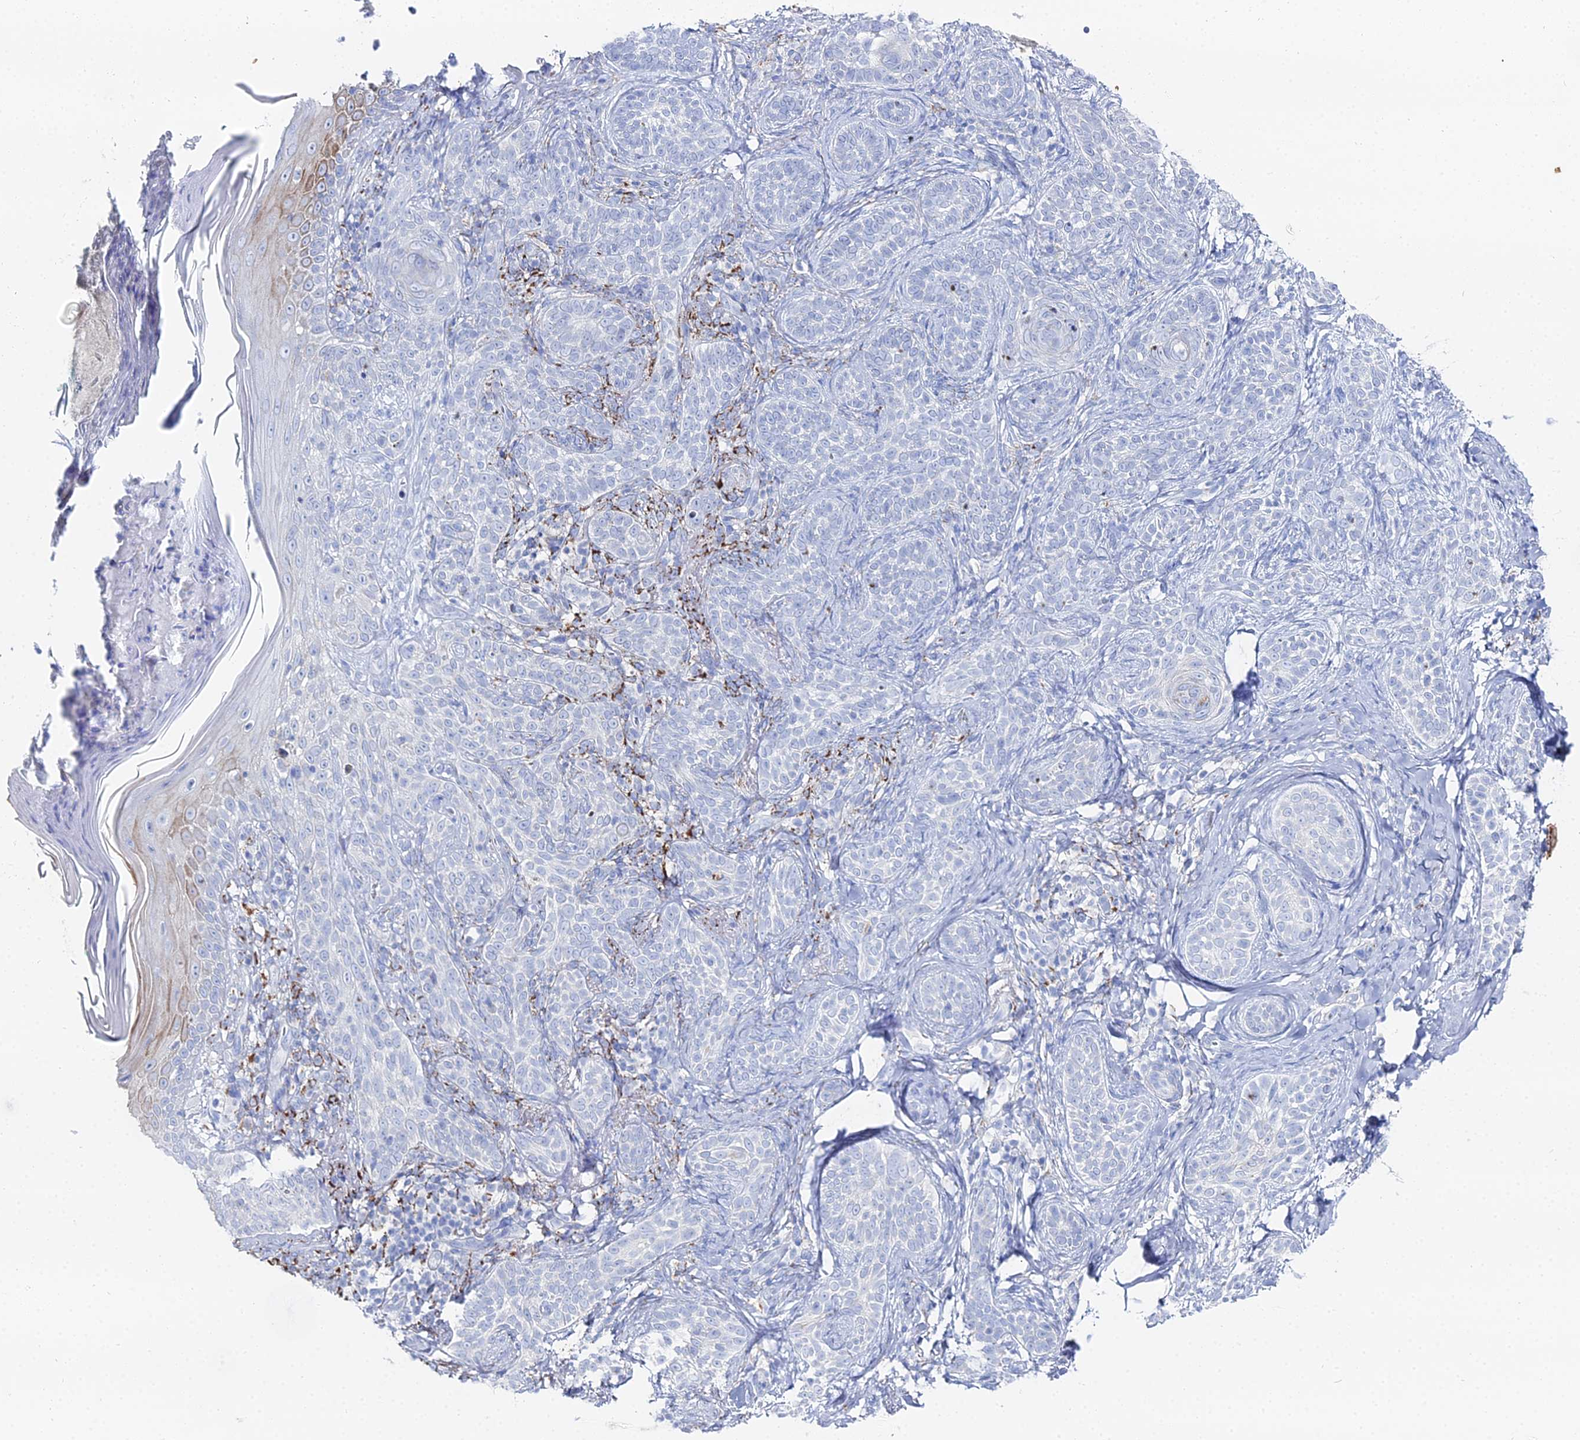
{"staining": {"intensity": "negative", "quantity": "none", "location": "none"}, "tissue": "skin cancer", "cell_type": "Tumor cells", "image_type": "cancer", "snomed": [{"axis": "morphology", "description": "Basal cell carcinoma"}, {"axis": "topography", "description": "Skin"}], "caption": "DAB immunohistochemical staining of human basal cell carcinoma (skin) displays no significant staining in tumor cells.", "gene": "DHX34", "patient": {"sex": "male", "age": 71}}